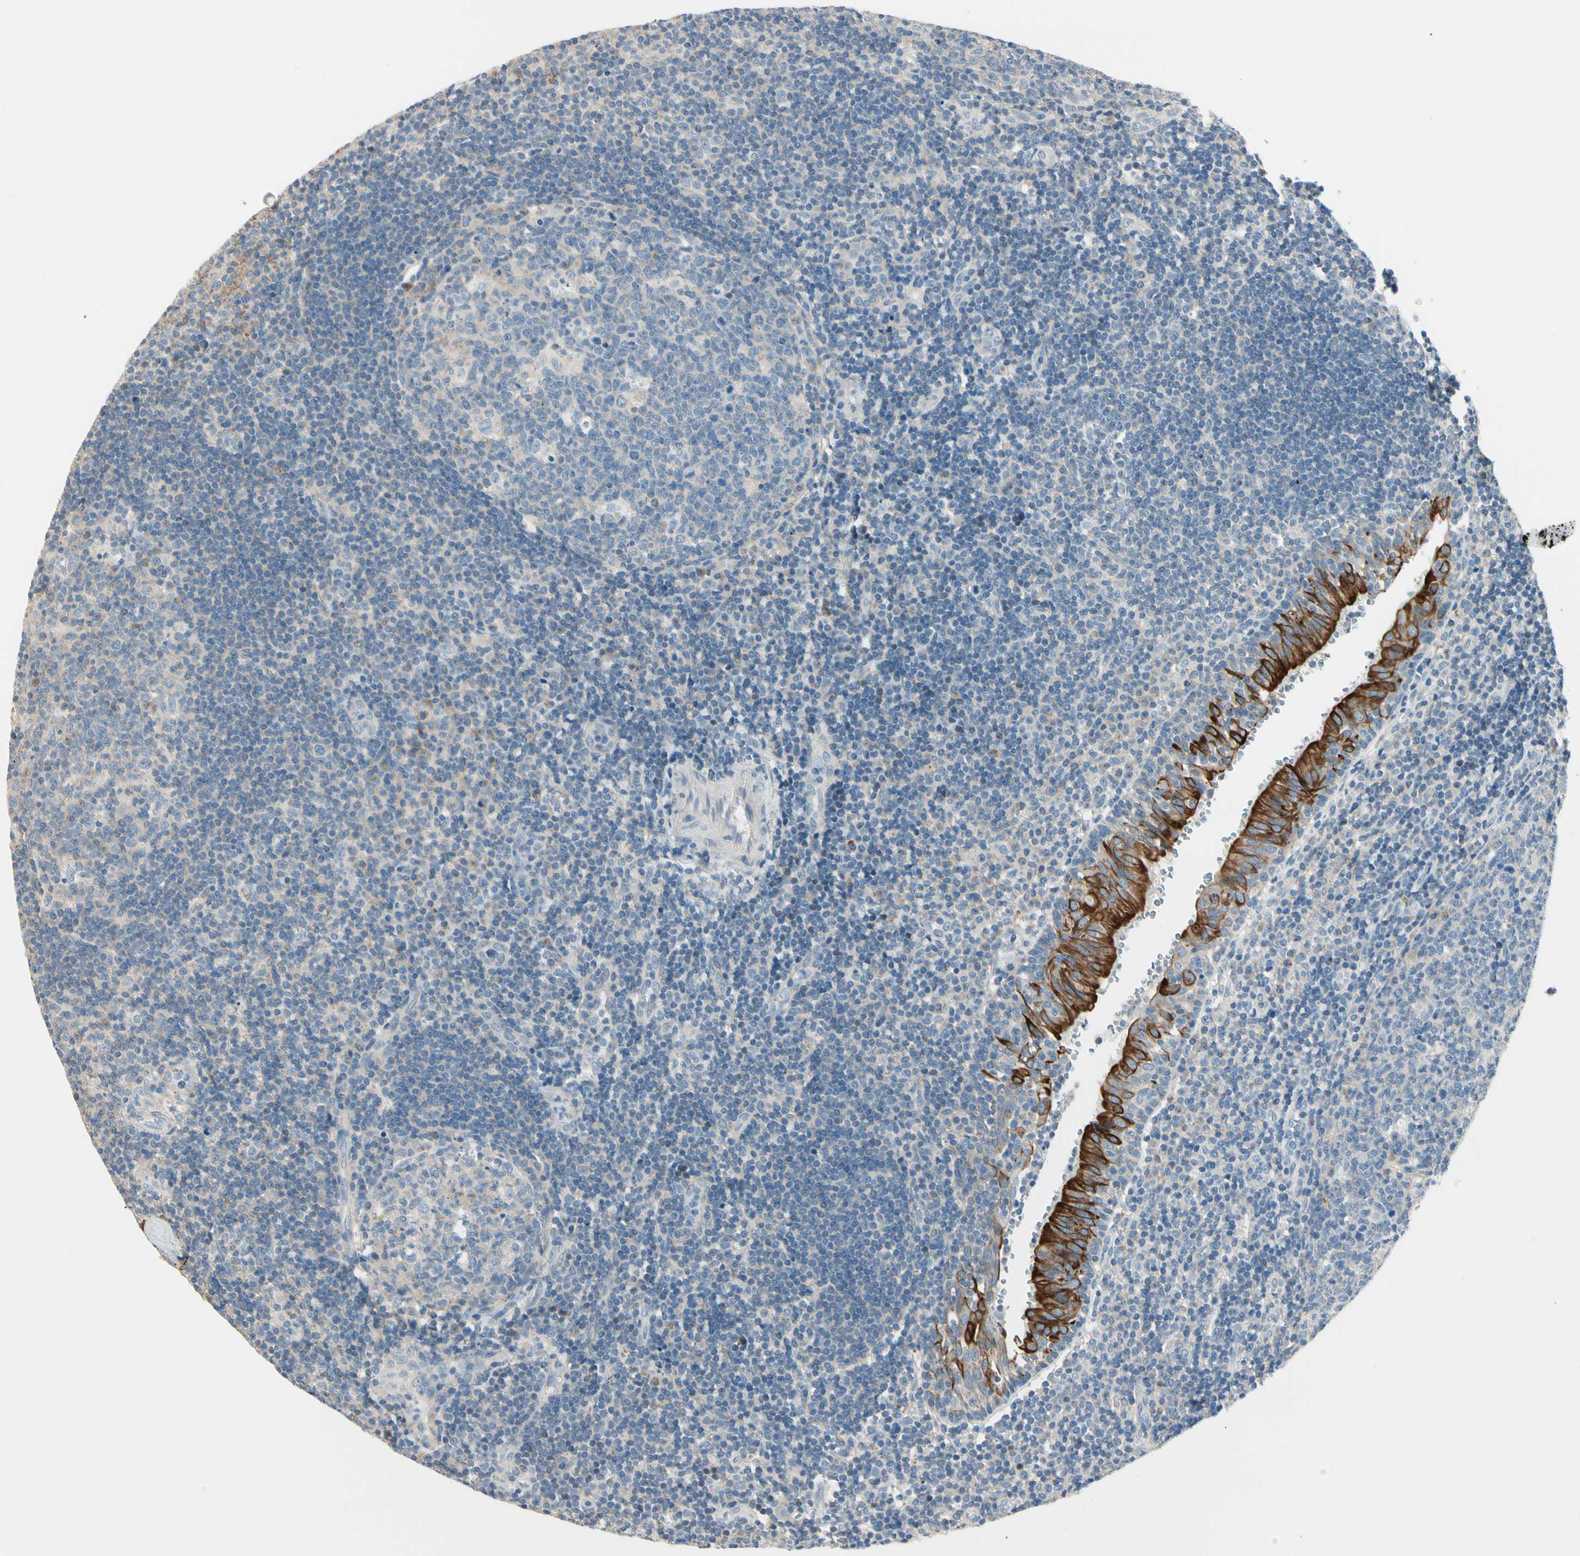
{"staining": {"intensity": "negative", "quantity": "none", "location": "none"}, "tissue": "tonsil", "cell_type": "Germinal center cells", "image_type": "normal", "snomed": [{"axis": "morphology", "description": "Normal tissue, NOS"}, {"axis": "topography", "description": "Tonsil"}], "caption": "Human tonsil stained for a protein using immunohistochemistry demonstrates no expression in germinal center cells.", "gene": "DUSP12", "patient": {"sex": "female", "age": 40}}